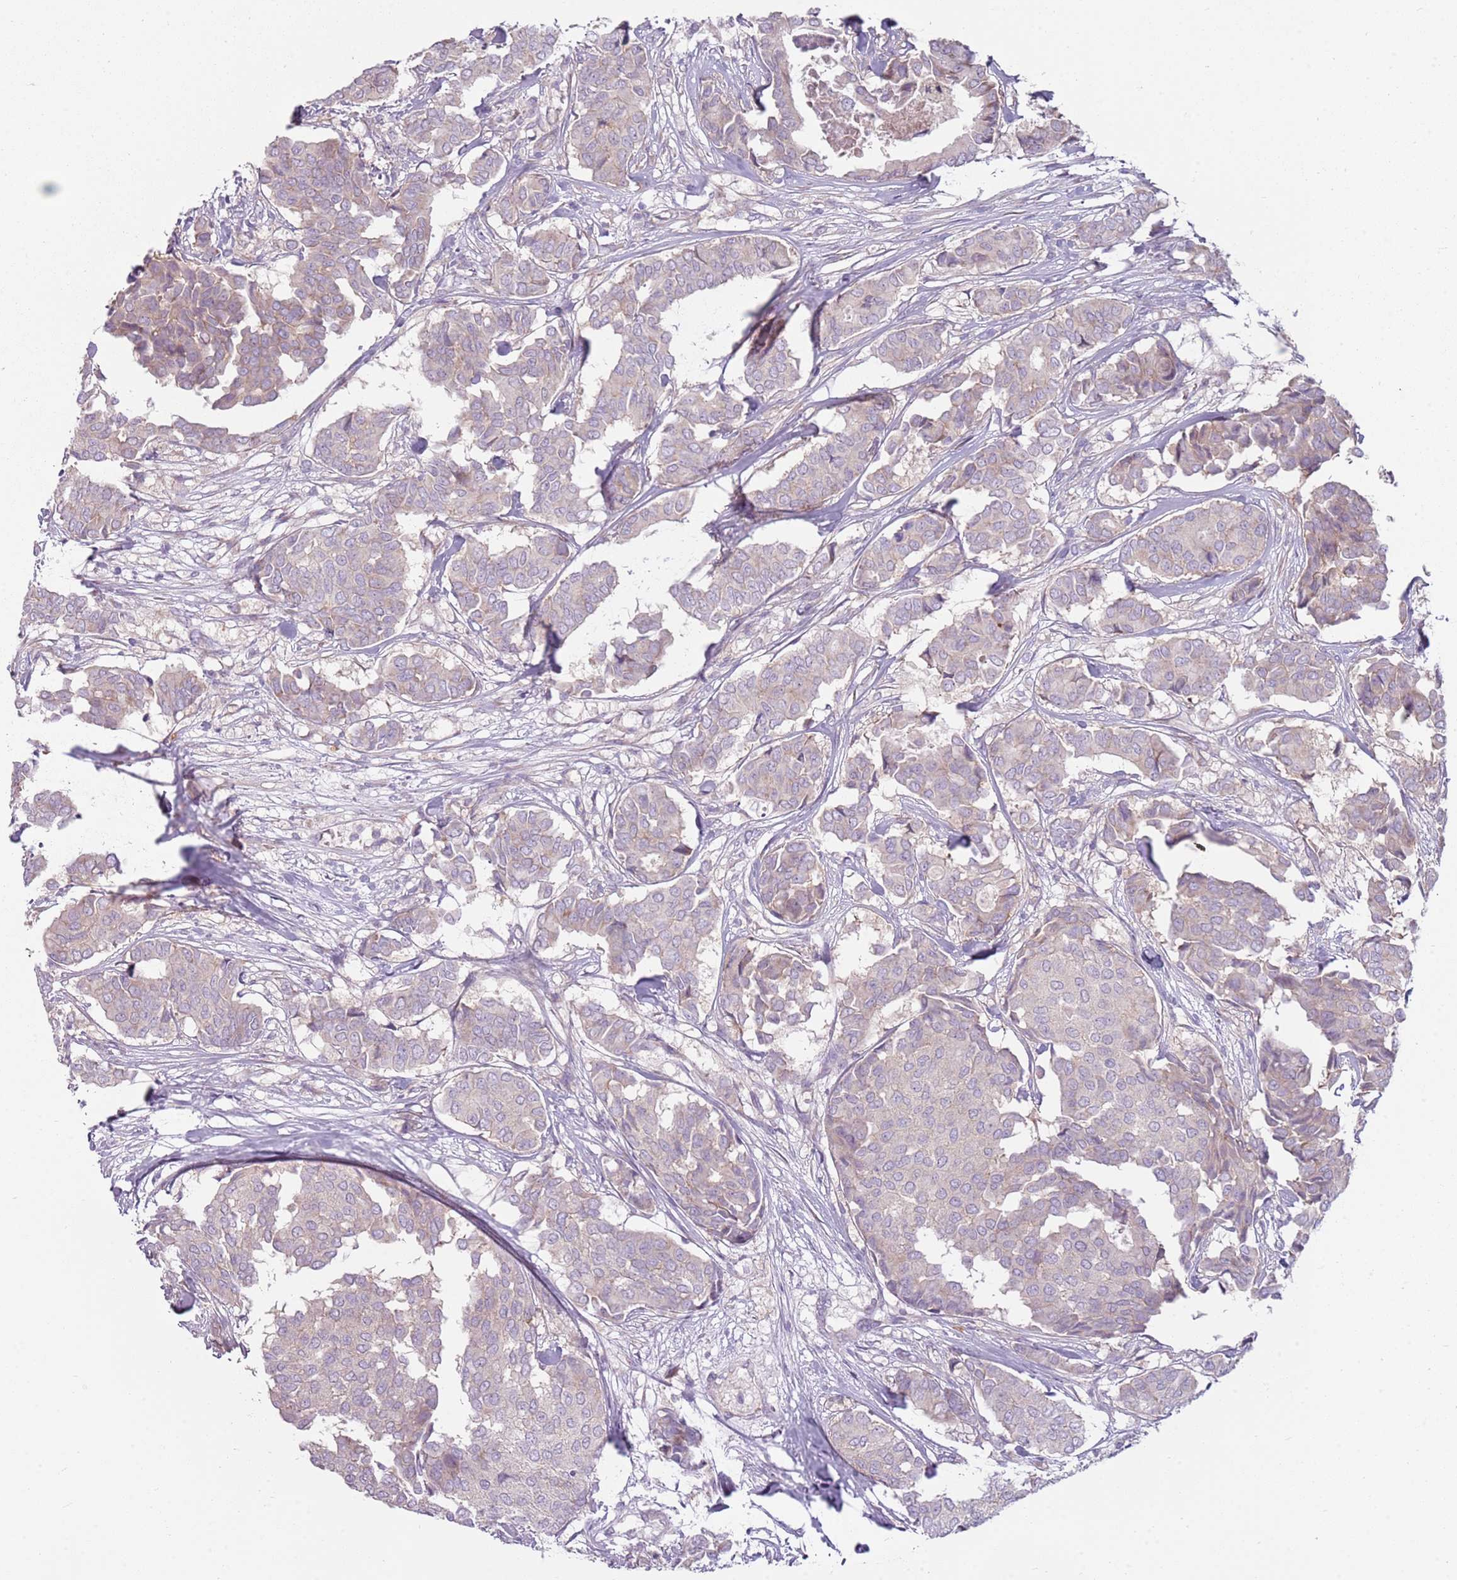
{"staining": {"intensity": "weak", "quantity": "<25%", "location": "cytoplasmic/membranous"}, "tissue": "breast cancer", "cell_type": "Tumor cells", "image_type": "cancer", "snomed": [{"axis": "morphology", "description": "Duct carcinoma"}, {"axis": "topography", "description": "Breast"}], "caption": "IHC of human breast cancer (infiltrating ductal carcinoma) reveals no expression in tumor cells.", "gene": "HSPA14", "patient": {"sex": "female", "age": 75}}